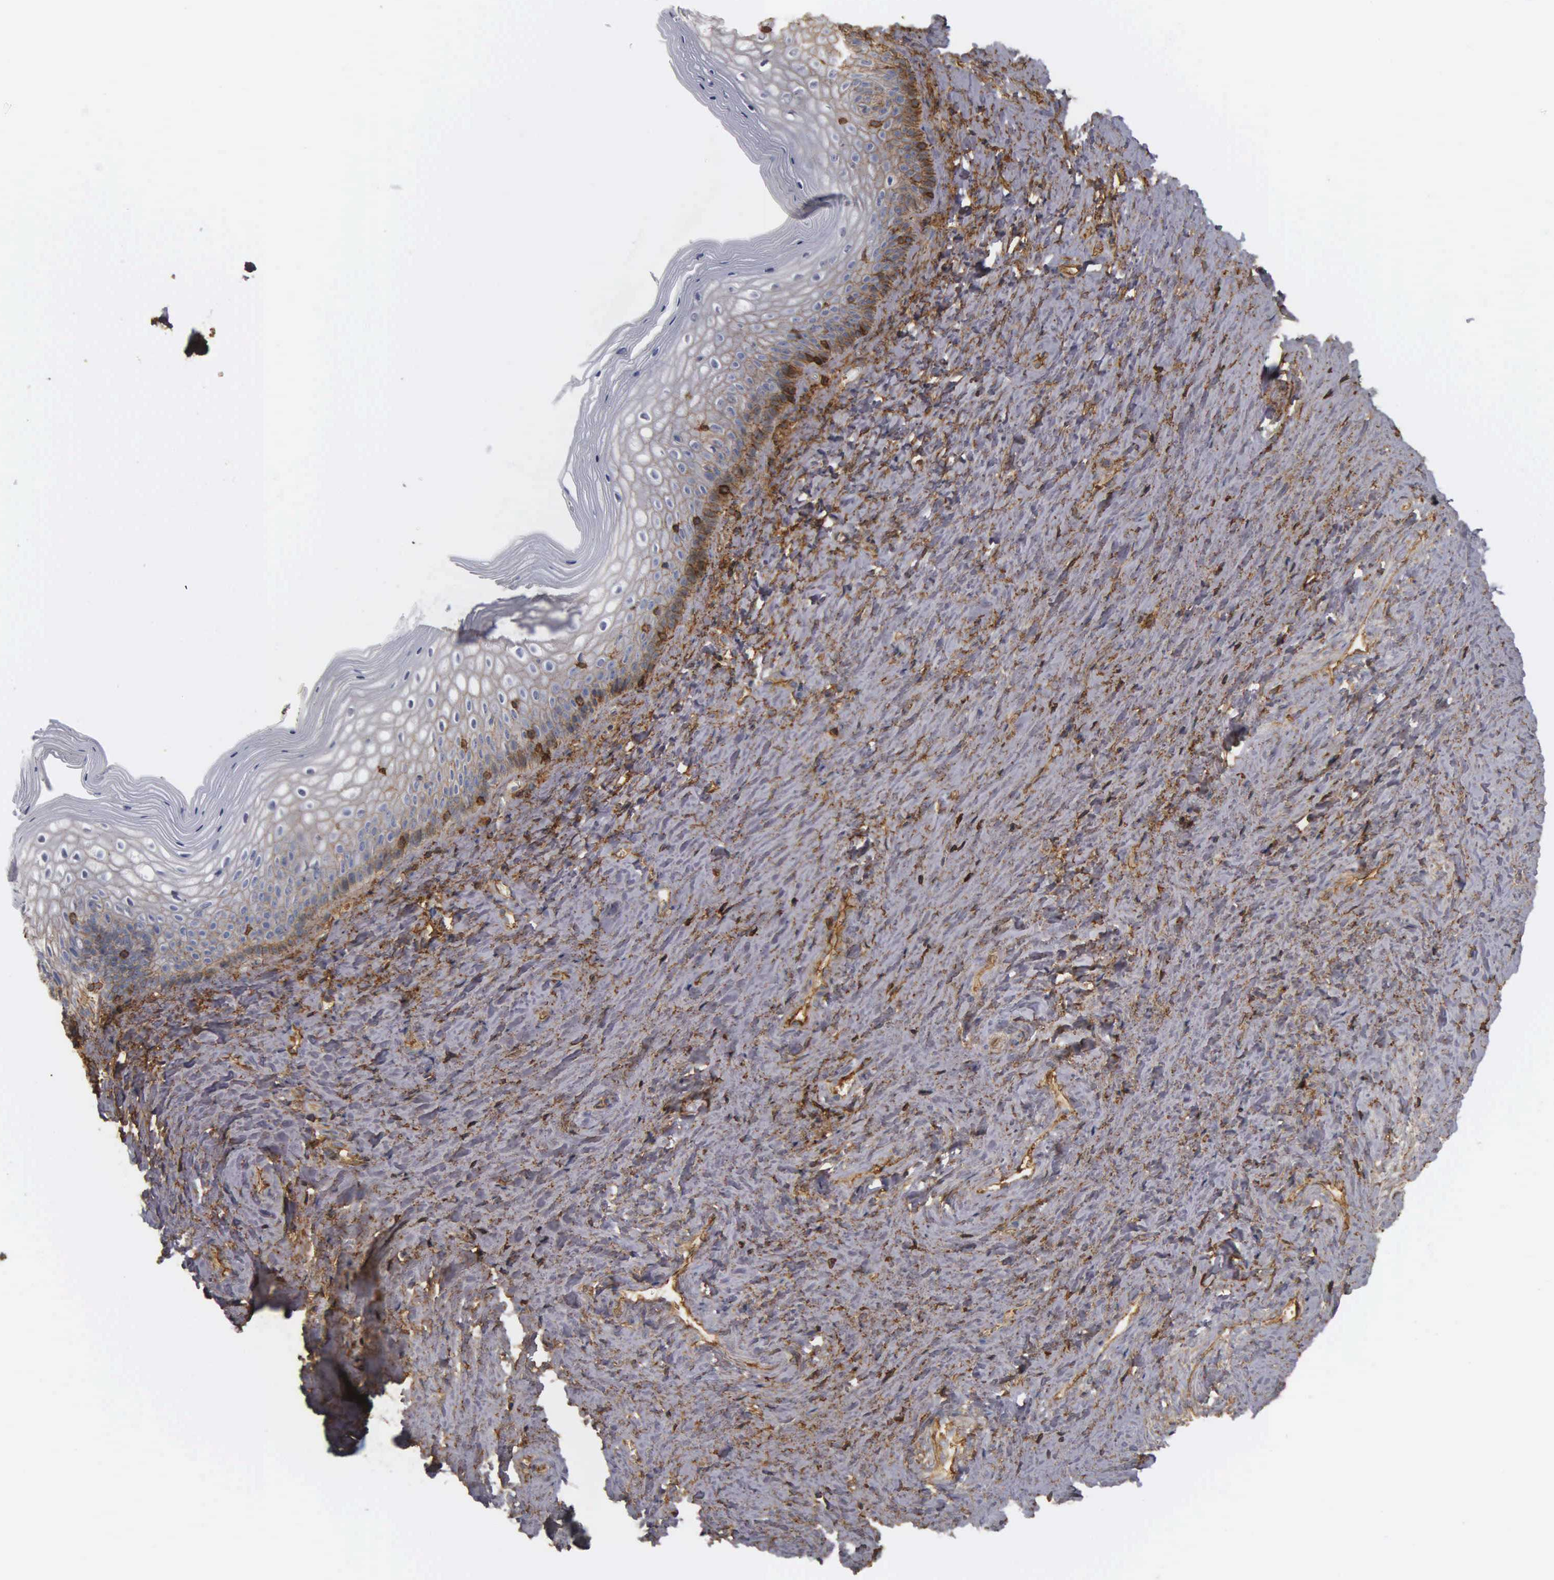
{"staining": {"intensity": "moderate", "quantity": "25%-75%", "location": "cytoplasmic/membranous"}, "tissue": "vagina", "cell_type": "Squamous epithelial cells", "image_type": "normal", "snomed": [{"axis": "morphology", "description": "Normal tissue, NOS"}, {"axis": "topography", "description": "Vagina"}], "caption": "Immunohistochemistry (IHC) (DAB) staining of benign vagina displays moderate cytoplasmic/membranous protein positivity in about 25%-75% of squamous epithelial cells. Immunohistochemistry (IHC) stains the protein in brown and the nuclei are stained blue.", "gene": "CD99", "patient": {"sex": "female", "age": 46}}